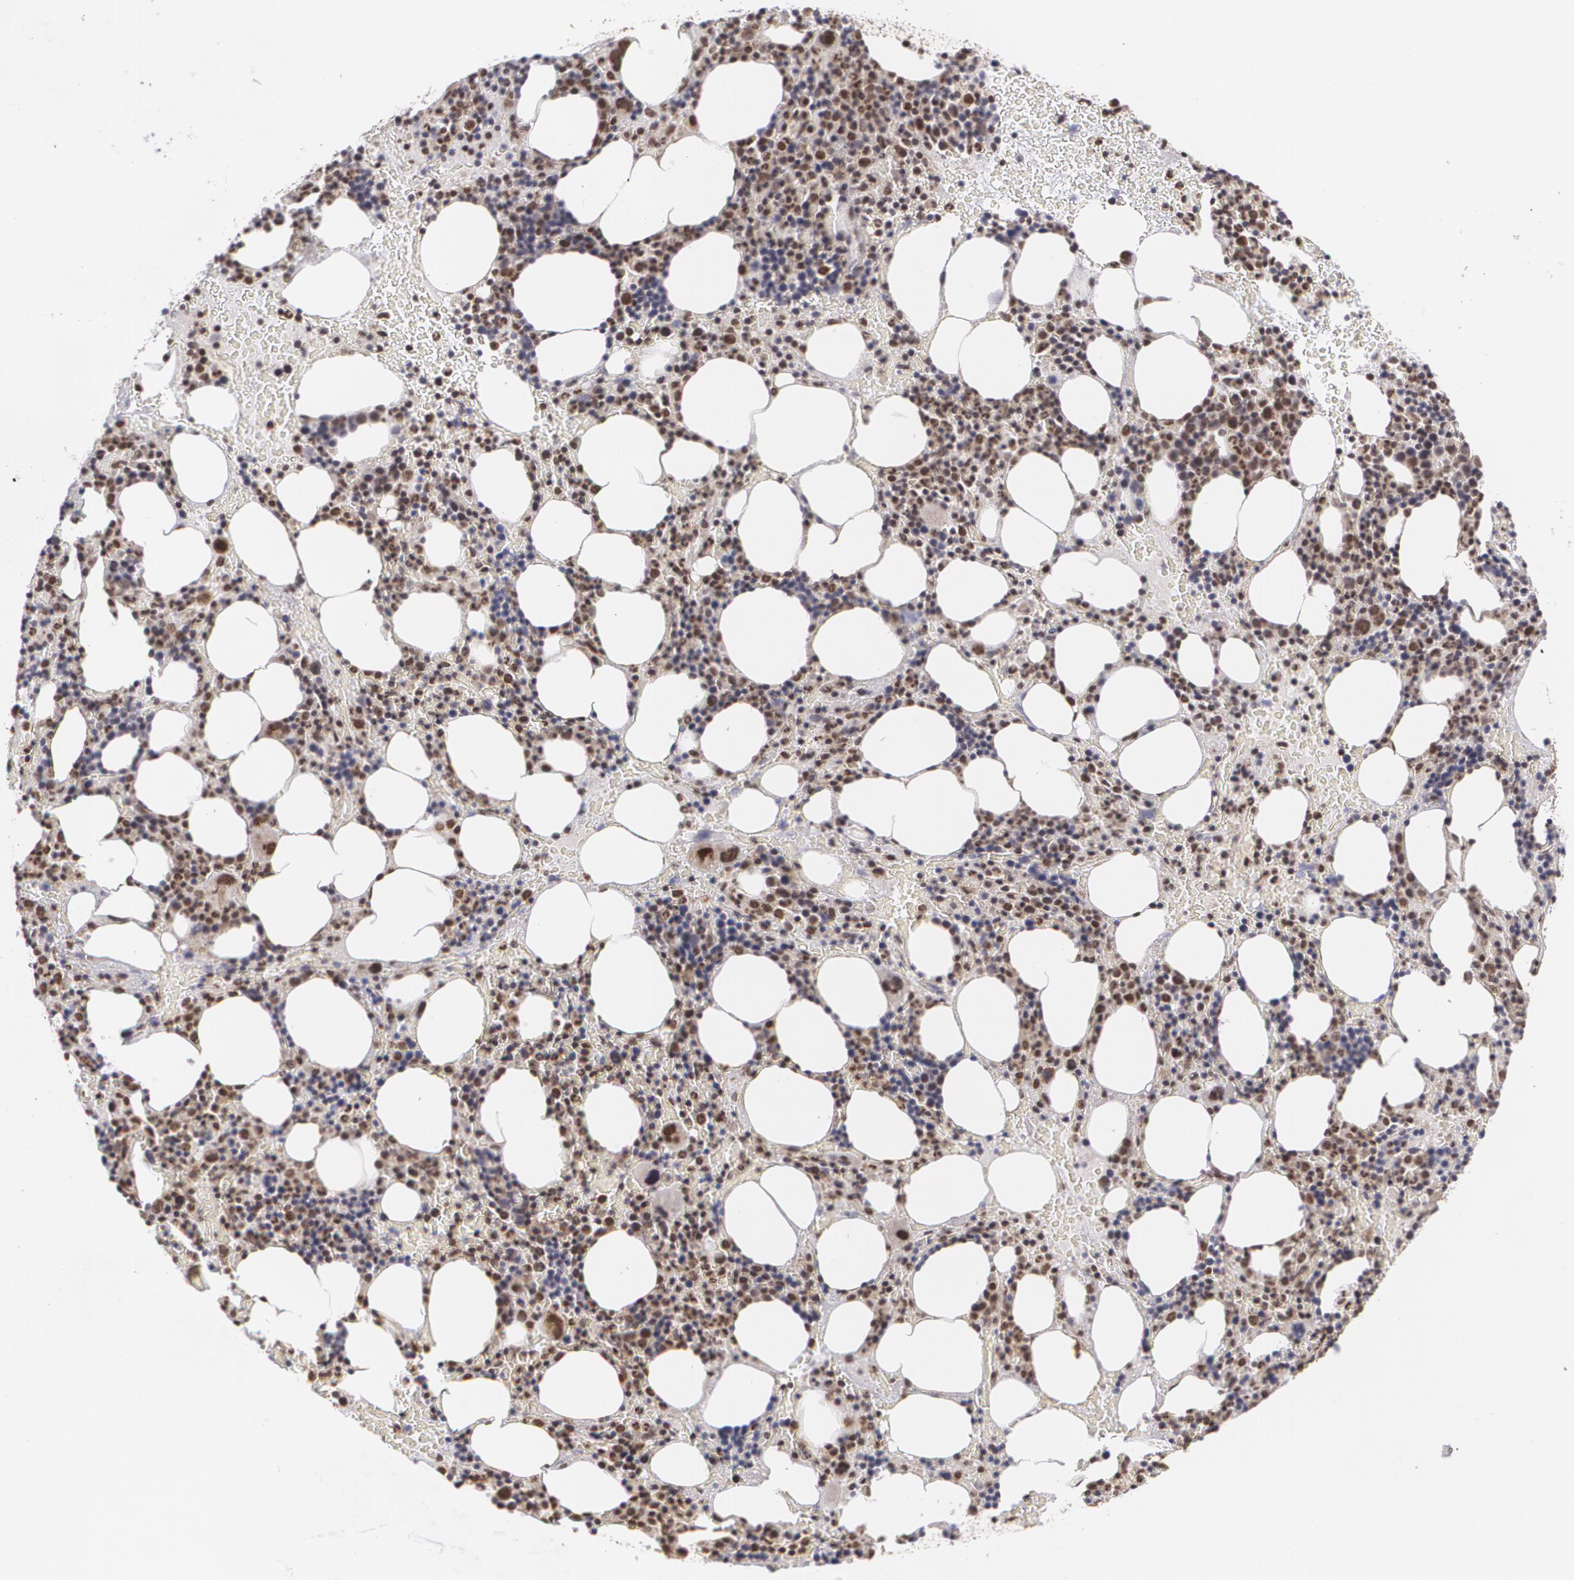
{"staining": {"intensity": "moderate", "quantity": "25%-75%", "location": "nuclear"}, "tissue": "bone marrow", "cell_type": "Hematopoietic cells", "image_type": "normal", "snomed": [{"axis": "morphology", "description": "Normal tissue, NOS"}, {"axis": "topography", "description": "Bone marrow"}], "caption": "Hematopoietic cells reveal medium levels of moderate nuclear positivity in about 25%-75% of cells in benign bone marrow.", "gene": "MXD1", "patient": {"sex": "male", "age": 86}}